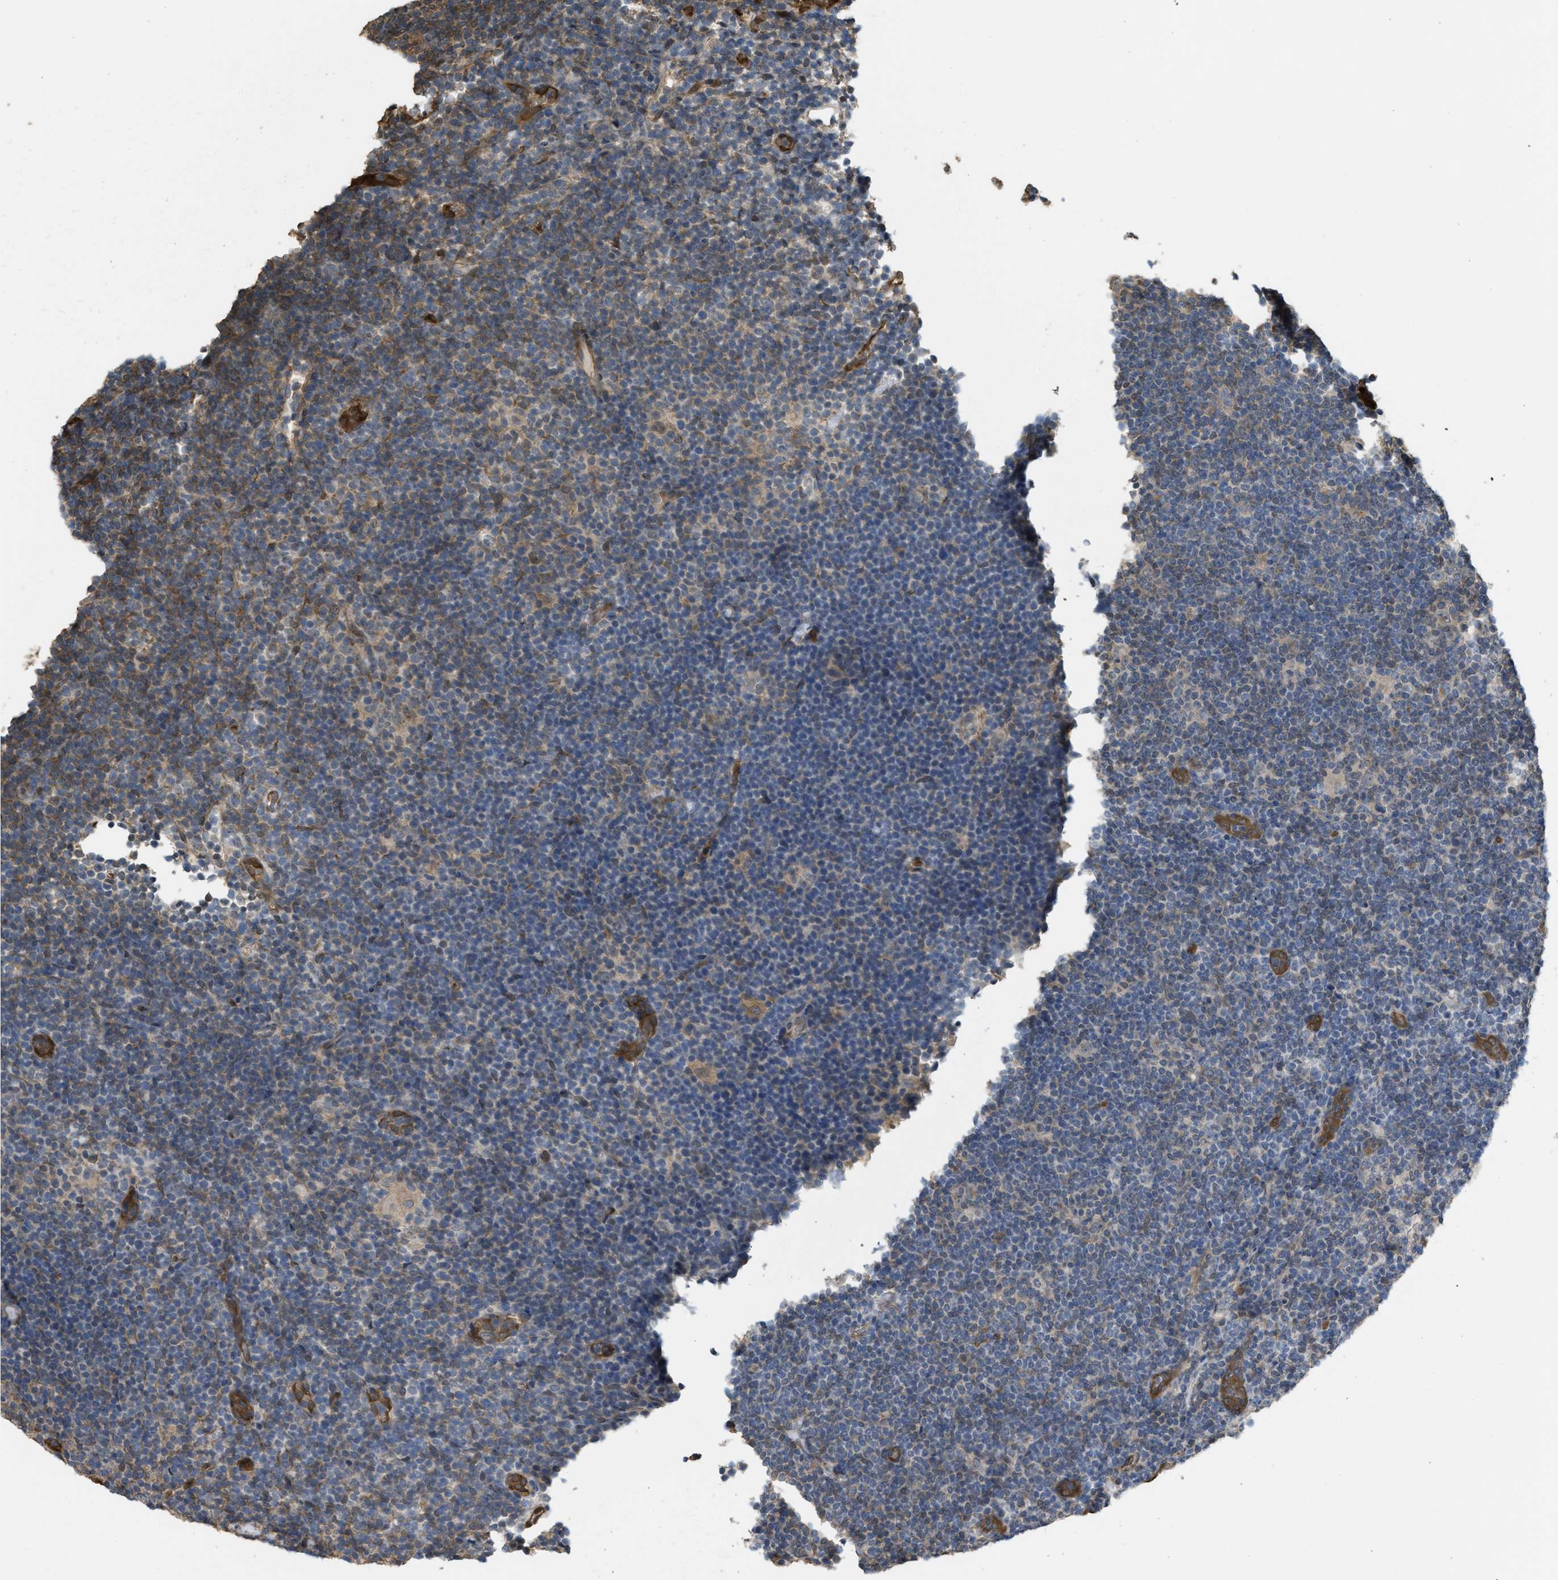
{"staining": {"intensity": "weak", "quantity": "<25%", "location": "cytoplasmic/membranous"}, "tissue": "lymphoma", "cell_type": "Tumor cells", "image_type": "cancer", "snomed": [{"axis": "morphology", "description": "Hodgkin's disease, NOS"}, {"axis": "topography", "description": "Lymph node"}], "caption": "High power microscopy image of an immunohistochemistry (IHC) photomicrograph of lymphoma, revealing no significant positivity in tumor cells. Nuclei are stained in blue.", "gene": "BAG3", "patient": {"sex": "female", "age": 57}}